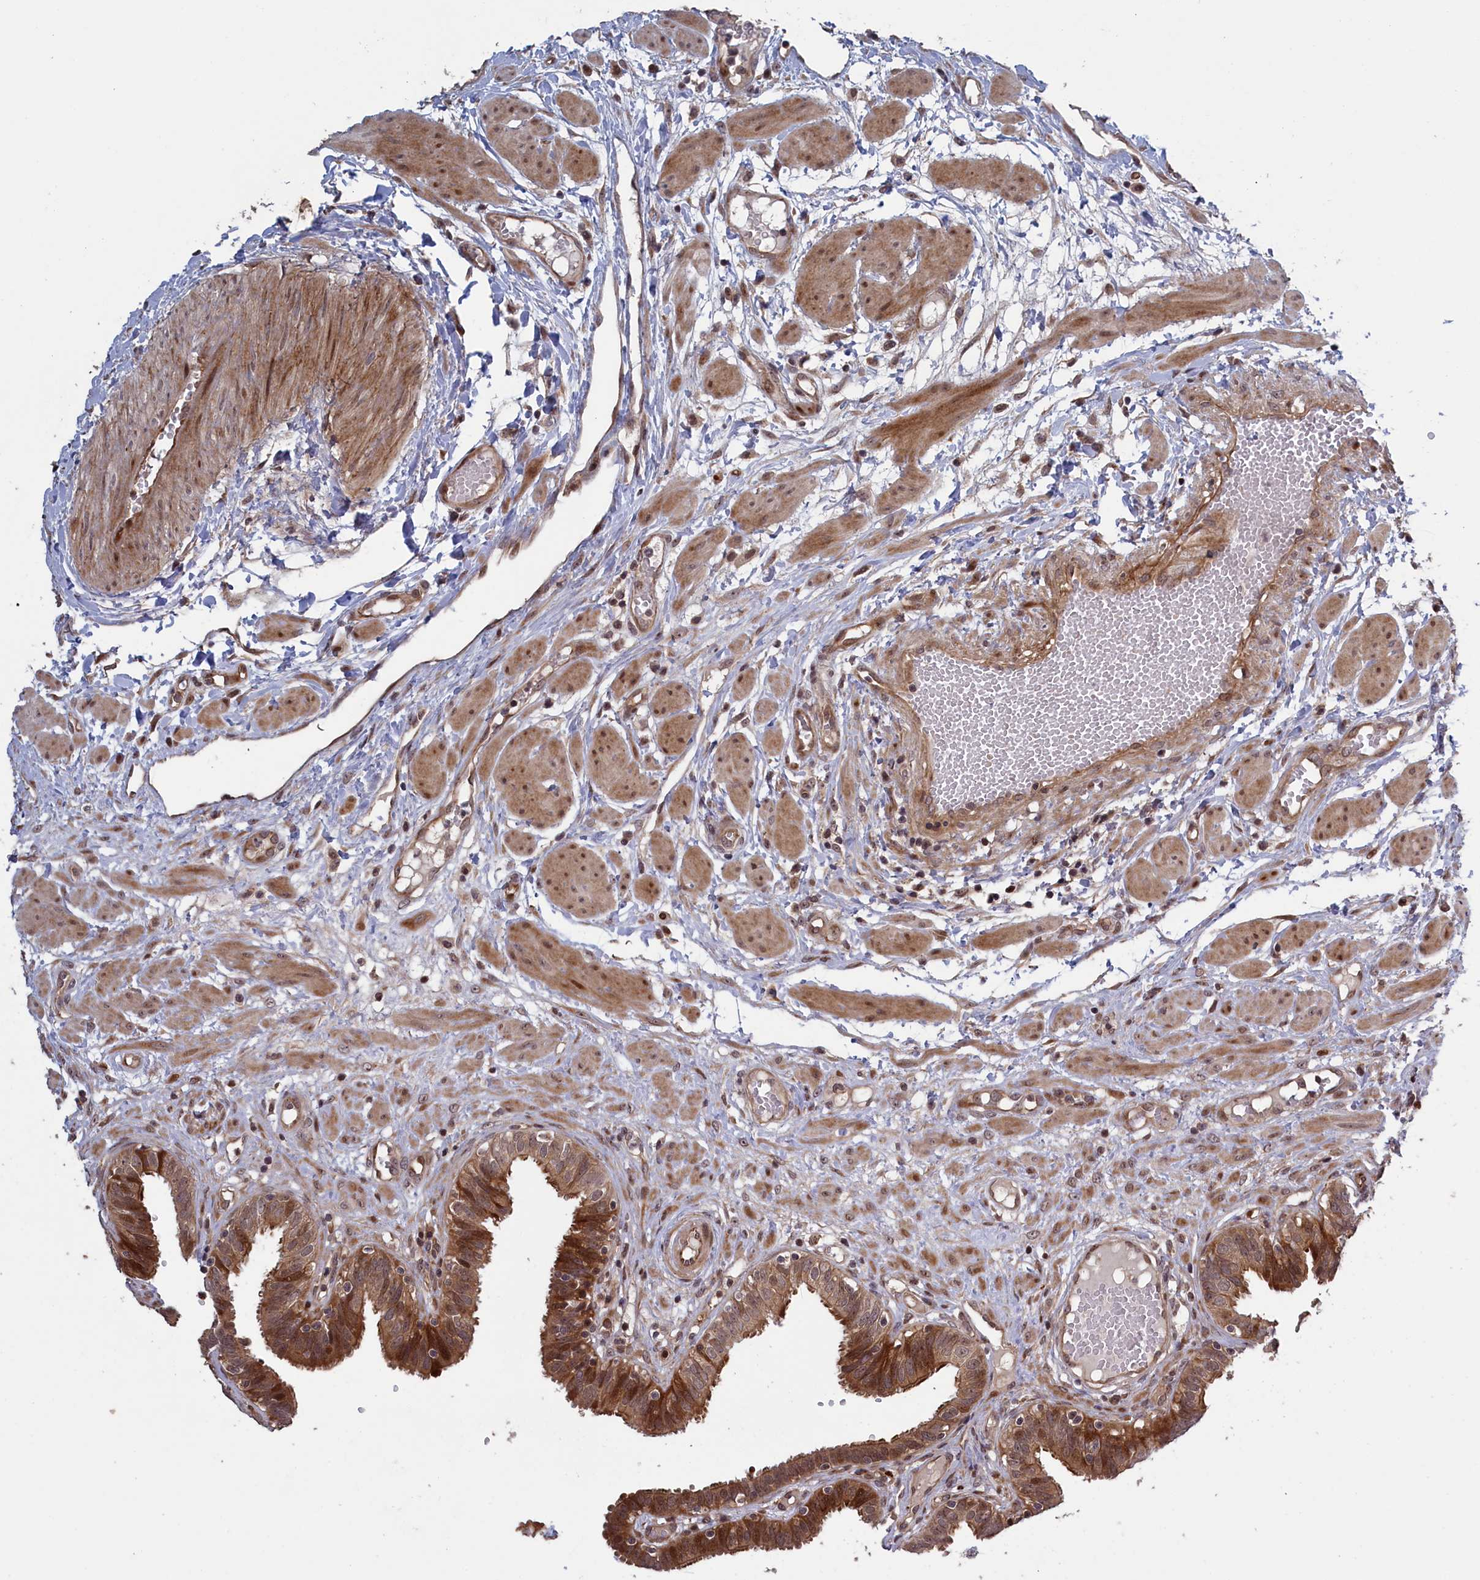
{"staining": {"intensity": "moderate", "quantity": ">75%", "location": "cytoplasmic/membranous,nuclear"}, "tissue": "fallopian tube", "cell_type": "Glandular cells", "image_type": "normal", "snomed": [{"axis": "morphology", "description": "Normal tissue, NOS"}, {"axis": "topography", "description": "Fallopian tube"}, {"axis": "topography", "description": "Placenta"}], "caption": "Immunohistochemical staining of normal human fallopian tube demonstrates medium levels of moderate cytoplasmic/membranous,nuclear expression in about >75% of glandular cells. (Brightfield microscopy of DAB IHC at high magnification).", "gene": "LSG1", "patient": {"sex": "female", "age": 32}}